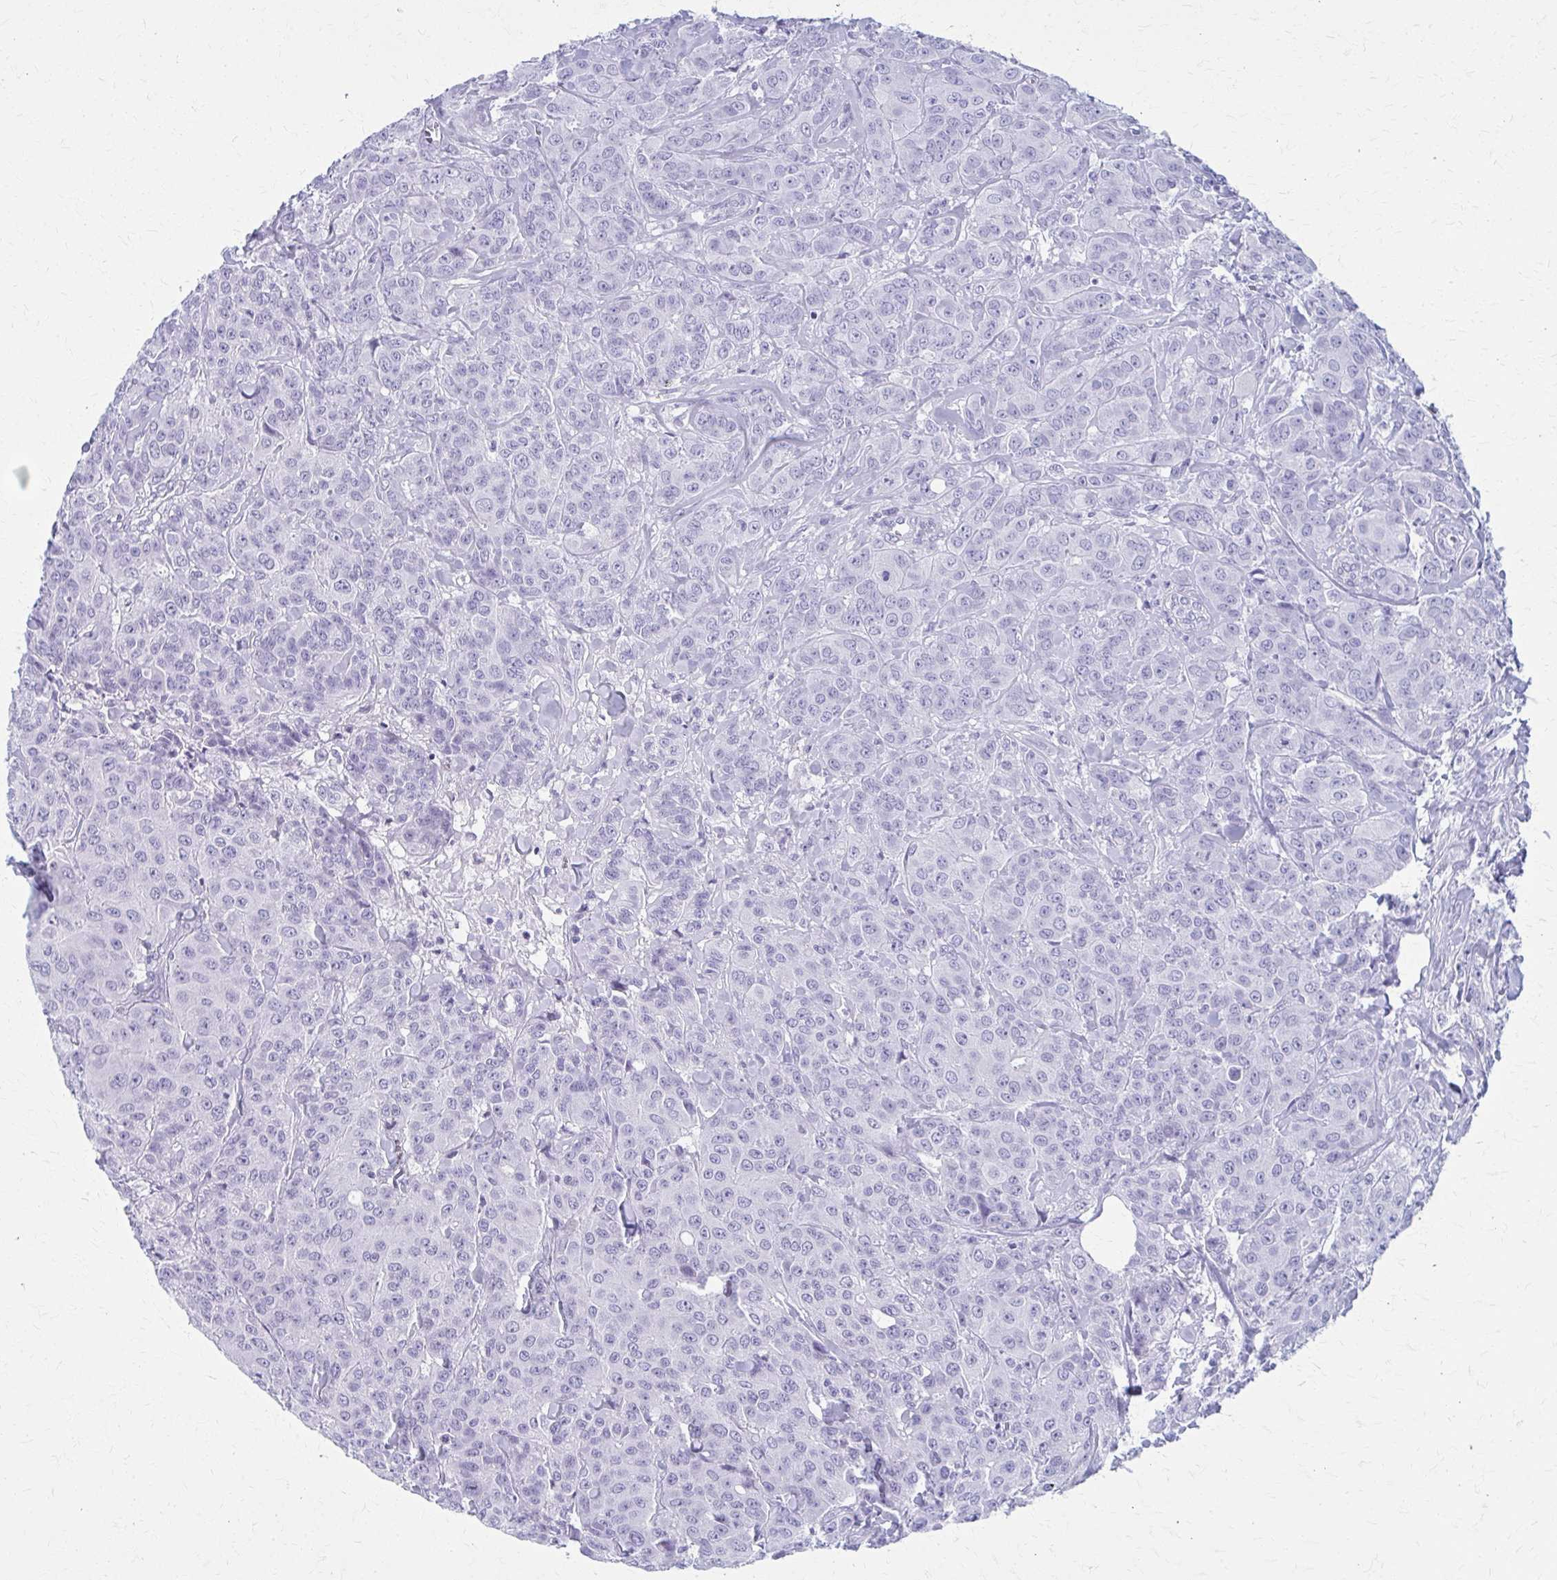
{"staining": {"intensity": "negative", "quantity": "none", "location": "none"}, "tissue": "breast cancer", "cell_type": "Tumor cells", "image_type": "cancer", "snomed": [{"axis": "morphology", "description": "Normal tissue, NOS"}, {"axis": "morphology", "description": "Duct carcinoma"}, {"axis": "topography", "description": "Breast"}], "caption": "A high-resolution image shows immunohistochemistry (IHC) staining of breast cancer, which exhibits no significant staining in tumor cells.", "gene": "CELF5", "patient": {"sex": "female", "age": 43}}